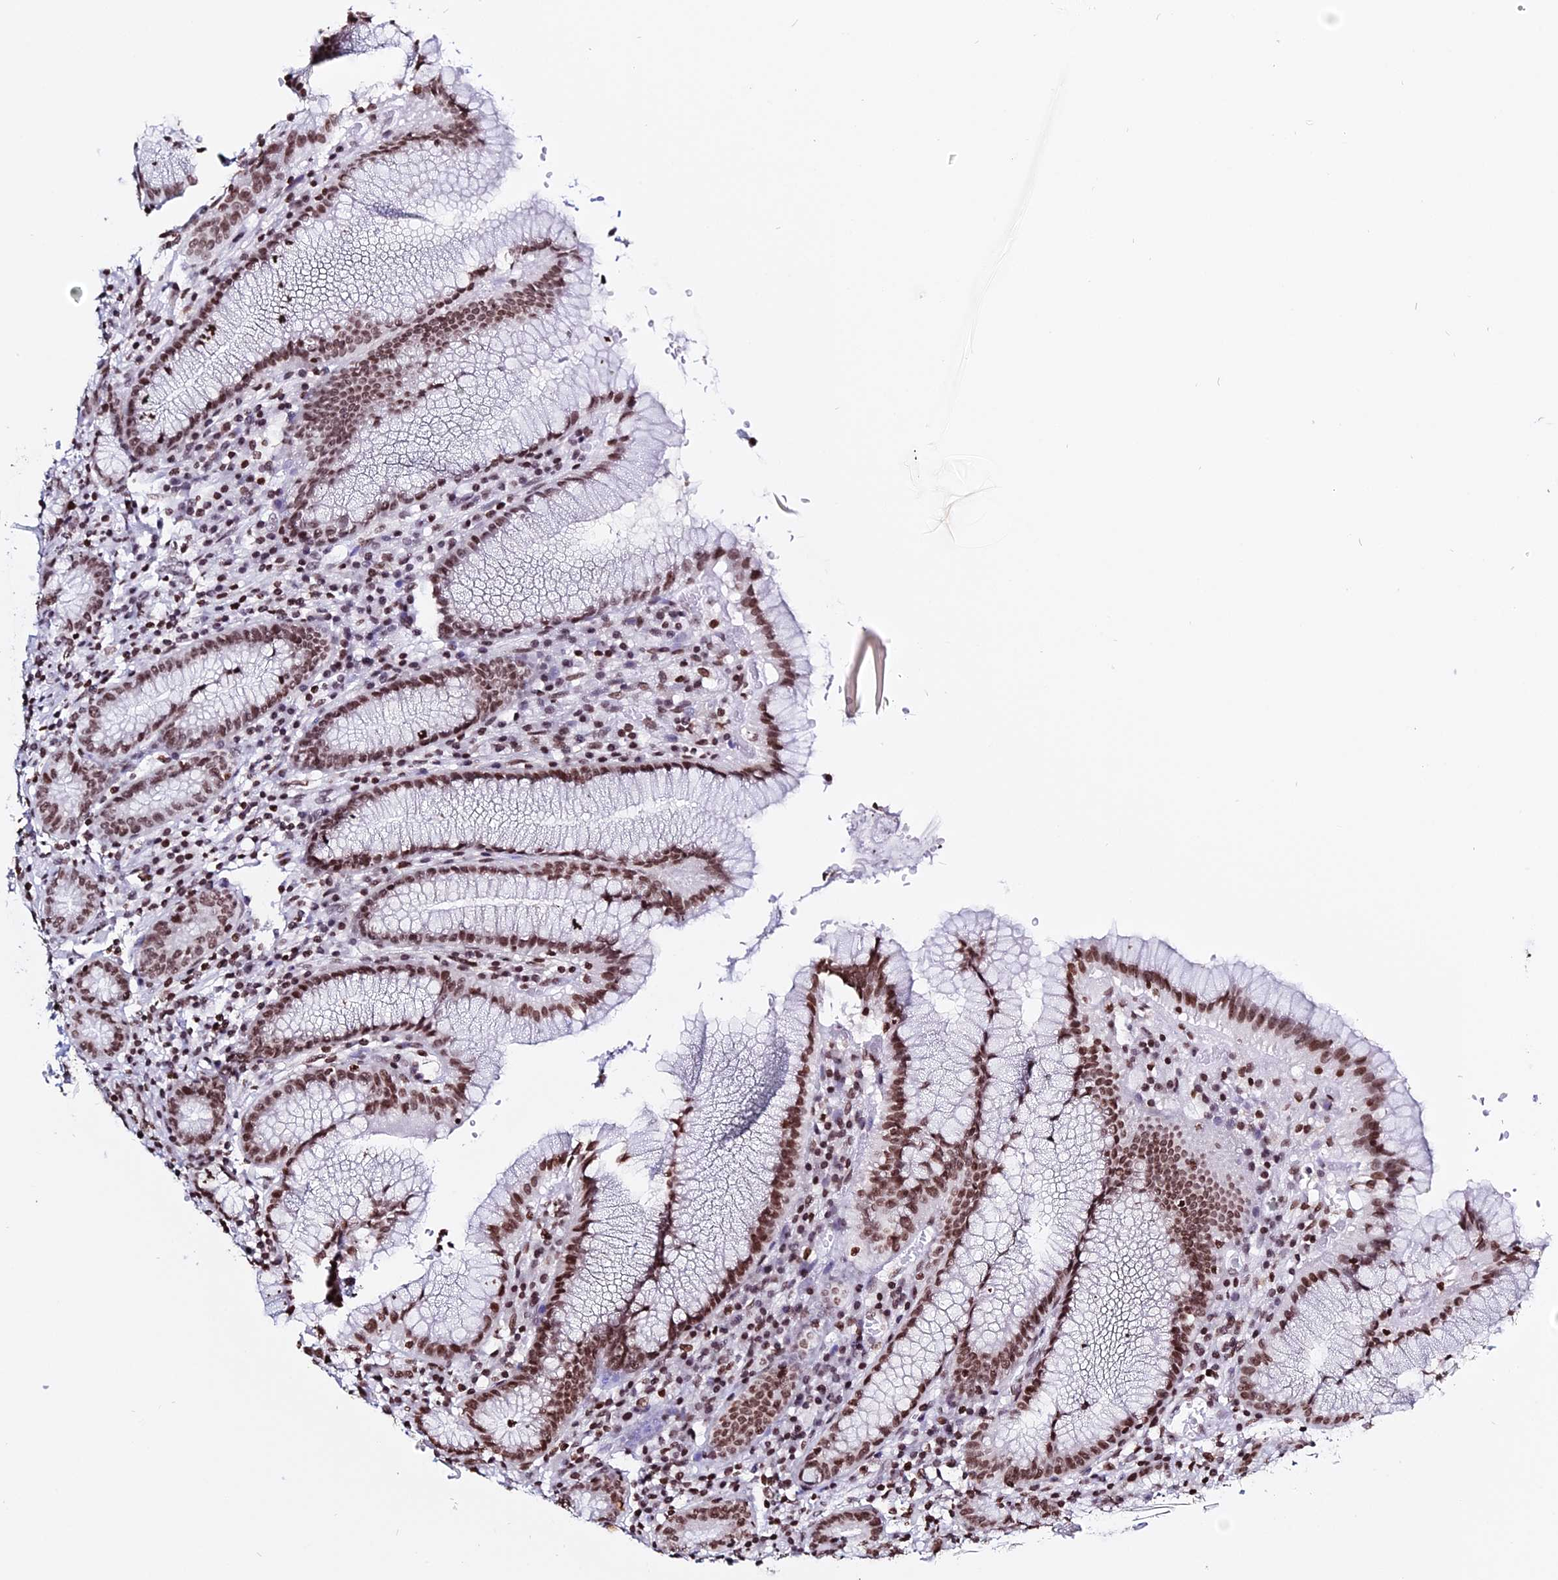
{"staining": {"intensity": "strong", "quantity": ">75%", "location": "nuclear"}, "tissue": "stomach", "cell_type": "Glandular cells", "image_type": "normal", "snomed": [{"axis": "morphology", "description": "Normal tissue, NOS"}, {"axis": "topography", "description": "Stomach"}], "caption": "A high-resolution photomicrograph shows immunohistochemistry (IHC) staining of benign stomach, which shows strong nuclear positivity in approximately >75% of glandular cells.", "gene": "ENSG00000282988", "patient": {"sex": "male", "age": 55}}